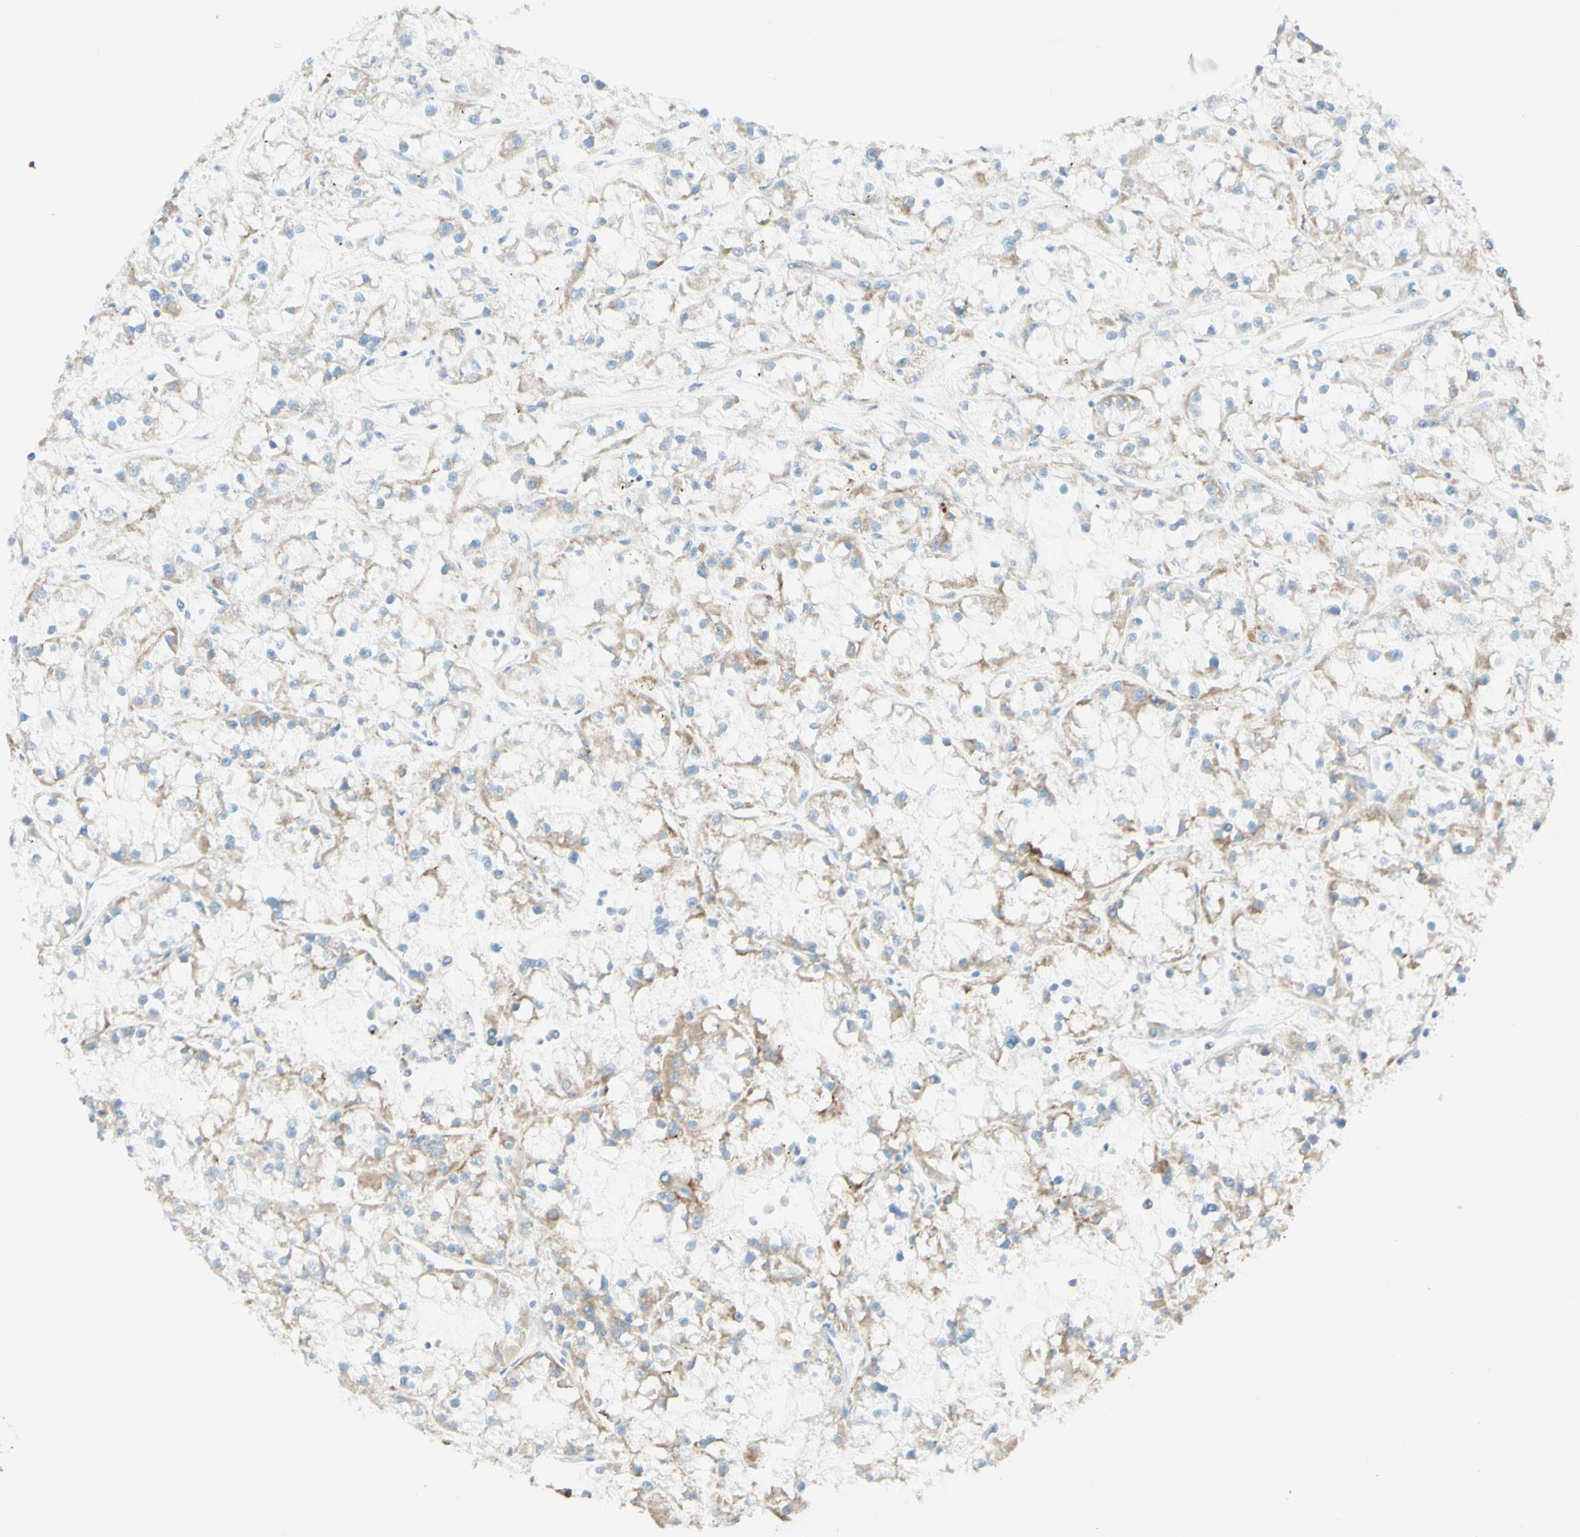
{"staining": {"intensity": "weak", "quantity": ">75%", "location": "cytoplasmic/membranous"}, "tissue": "renal cancer", "cell_type": "Tumor cells", "image_type": "cancer", "snomed": [{"axis": "morphology", "description": "Adenocarcinoma, NOS"}, {"axis": "topography", "description": "Kidney"}], "caption": "Protein expression analysis of adenocarcinoma (renal) reveals weak cytoplasmic/membranous expression in approximately >75% of tumor cells.", "gene": "ARMC10", "patient": {"sex": "female", "age": 52}}